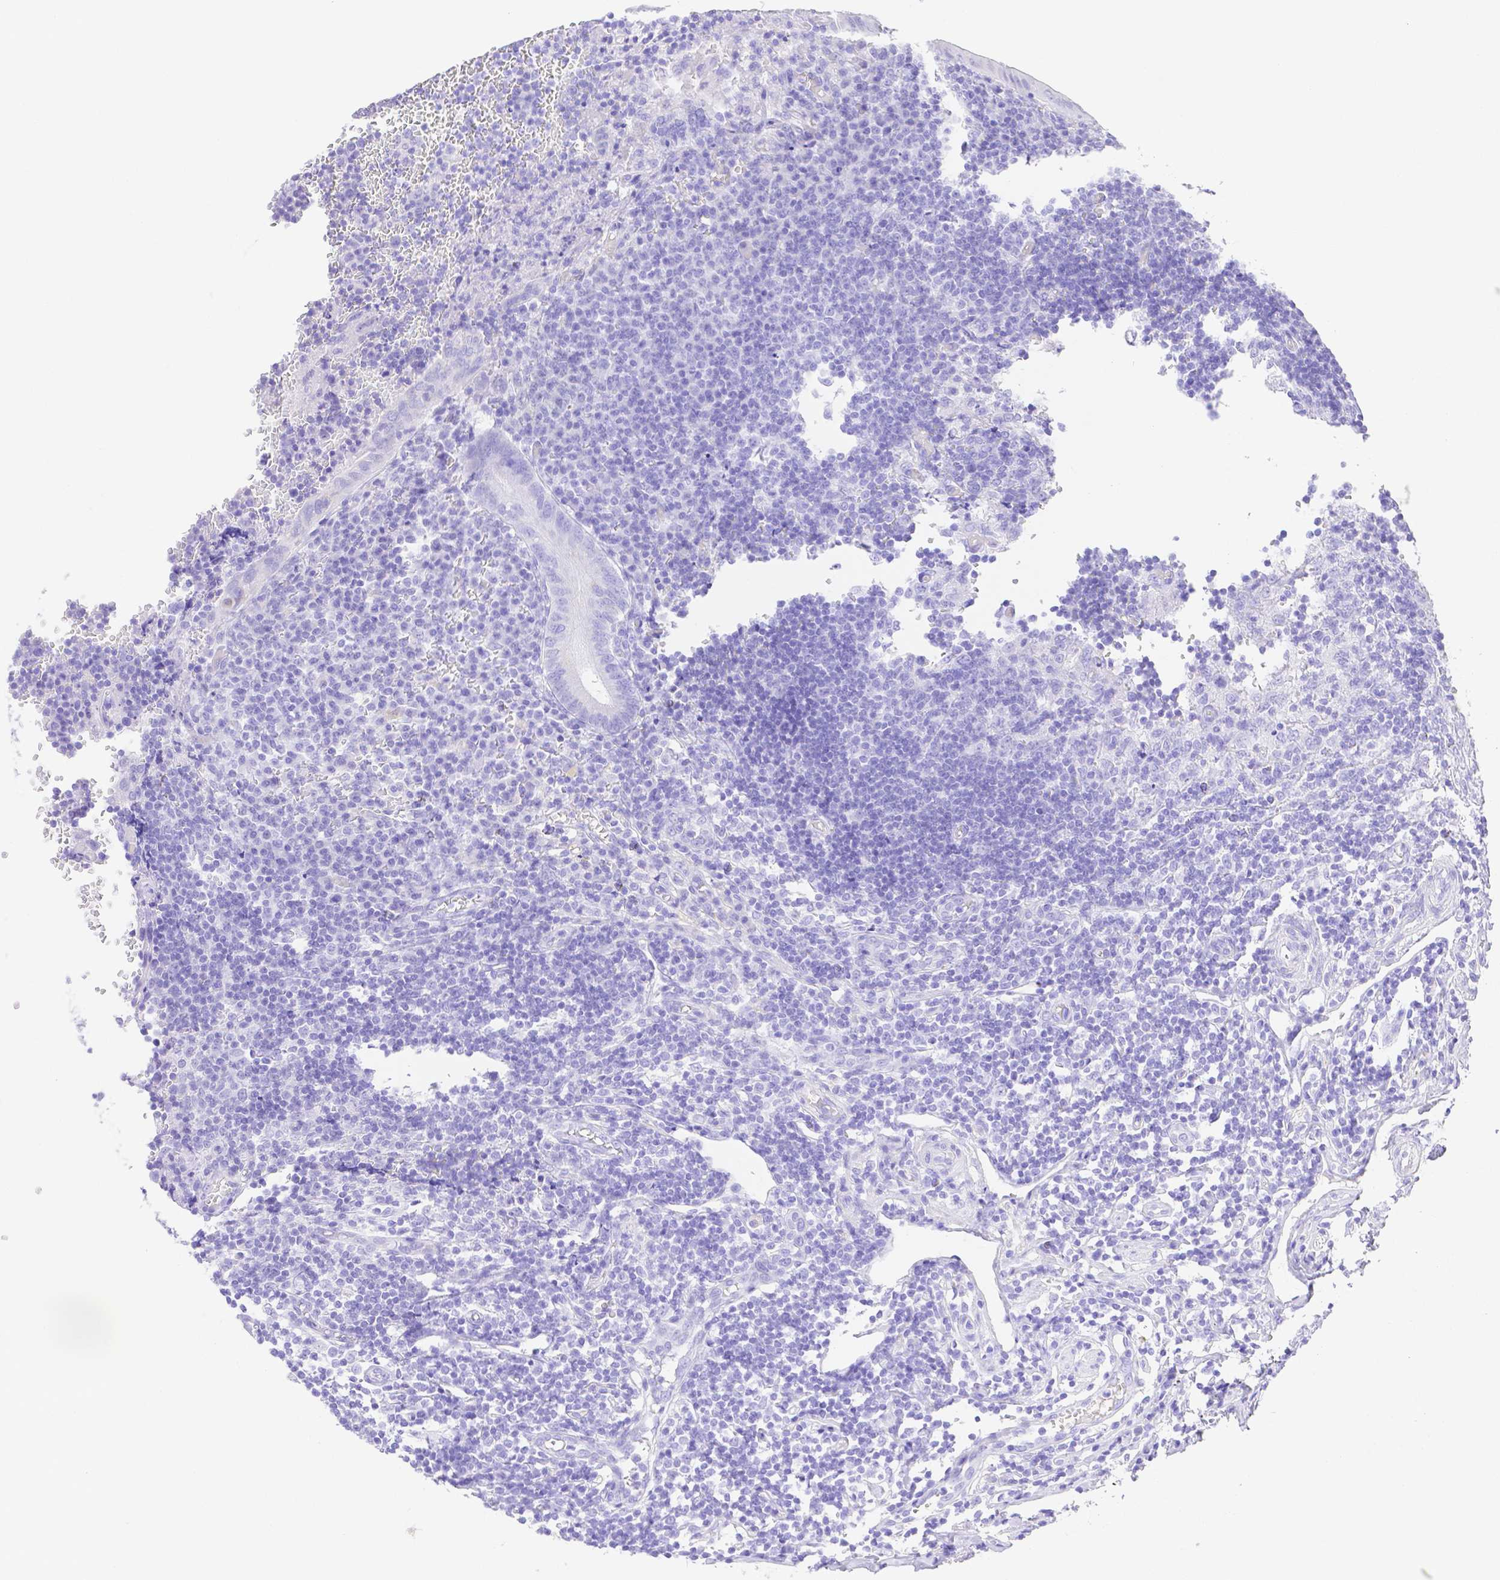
{"staining": {"intensity": "negative", "quantity": "none", "location": "none"}, "tissue": "appendix", "cell_type": "Glandular cells", "image_type": "normal", "snomed": [{"axis": "morphology", "description": "Normal tissue, NOS"}, {"axis": "topography", "description": "Appendix"}], "caption": "Immunohistochemistry image of normal appendix stained for a protein (brown), which displays no expression in glandular cells.", "gene": "SMR3A", "patient": {"sex": "male", "age": 18}}